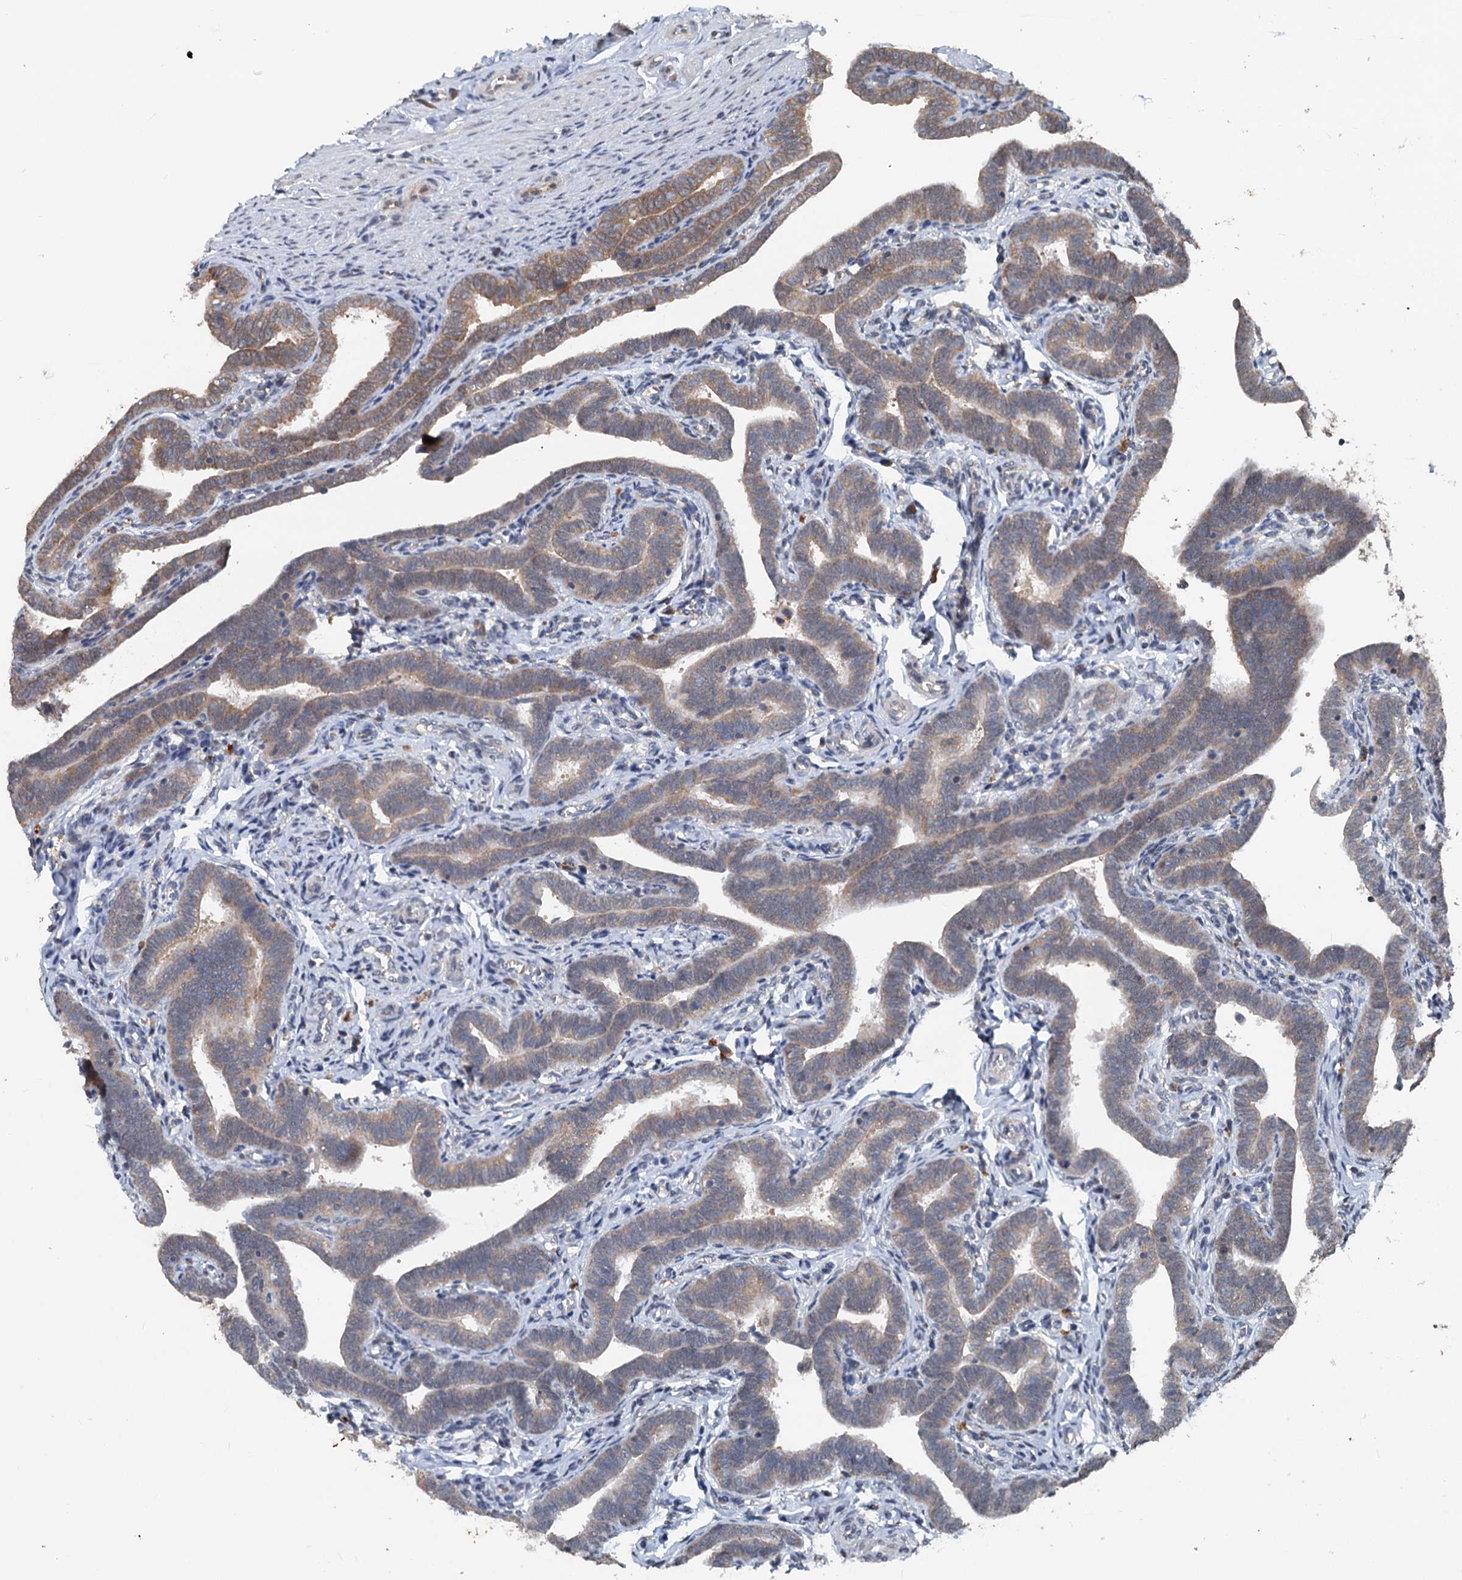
{"staining": {"intensity": "moderate", "quantity": ">75%", "location": "cytoplasmic/membranous"}, "tissue": "fallopian tube", "cell_type": "Glandular cells", "image_type": "normal", "snomed": [{"axis": "morphology", "description": "Normal tissue, NOS"}, {"axis": "topography", "description": "Fallopian tube"}], "caption": "DAB (3,3'-diaminobenzidine) immunohistochemical staining of benign human fallopian tube demonstrates moderate cytoplasmic/membranous protein expression in approximately >75% of glandular cells.", "gene": "N4BP2L2", "patient": {"sex": "female", "age": 36}}